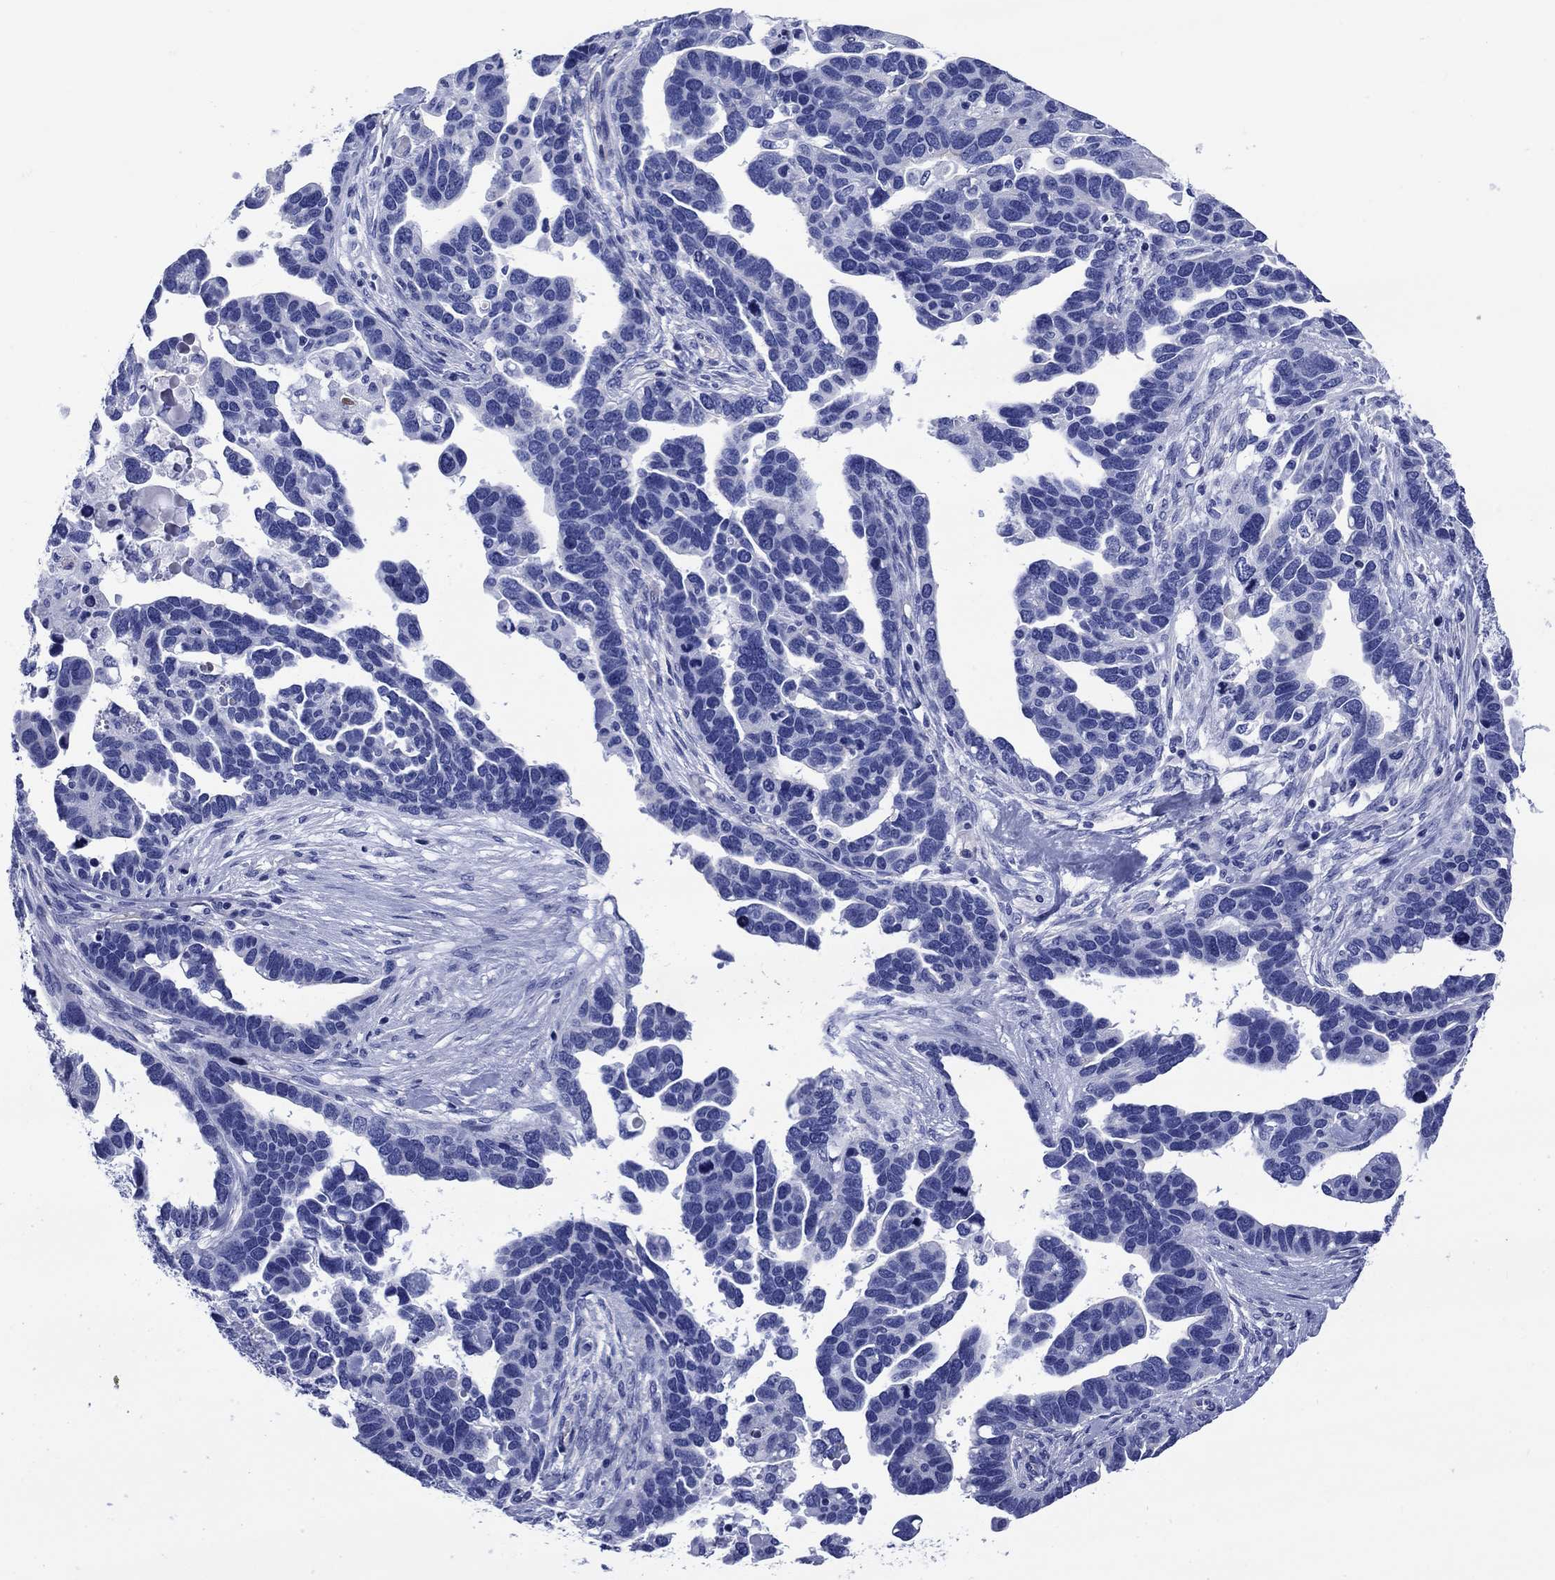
{"staining": {"intensity": "negative", "quantity": "none", "location": "none"}, "tissue": "ovarian cancer", "cell_type": "Tumor cells", "image_type": "cancer", "snomed": [{"axis": "morphology", "description": "Cystadenocarcinoma, serous, NOS"}, {"axis": "topography", "description": "Ovary"}], "caption": "Immunohistochemistry micrograph of neoplastic tissue: serous cystadenocarcinoma (ovarian) stained with DAB (3,3'-diaminobenzidine) displays no significant protein staining in tumor cells.", "gene": "SLC1A2", "patient": {"sex": "female", "age": 54}}